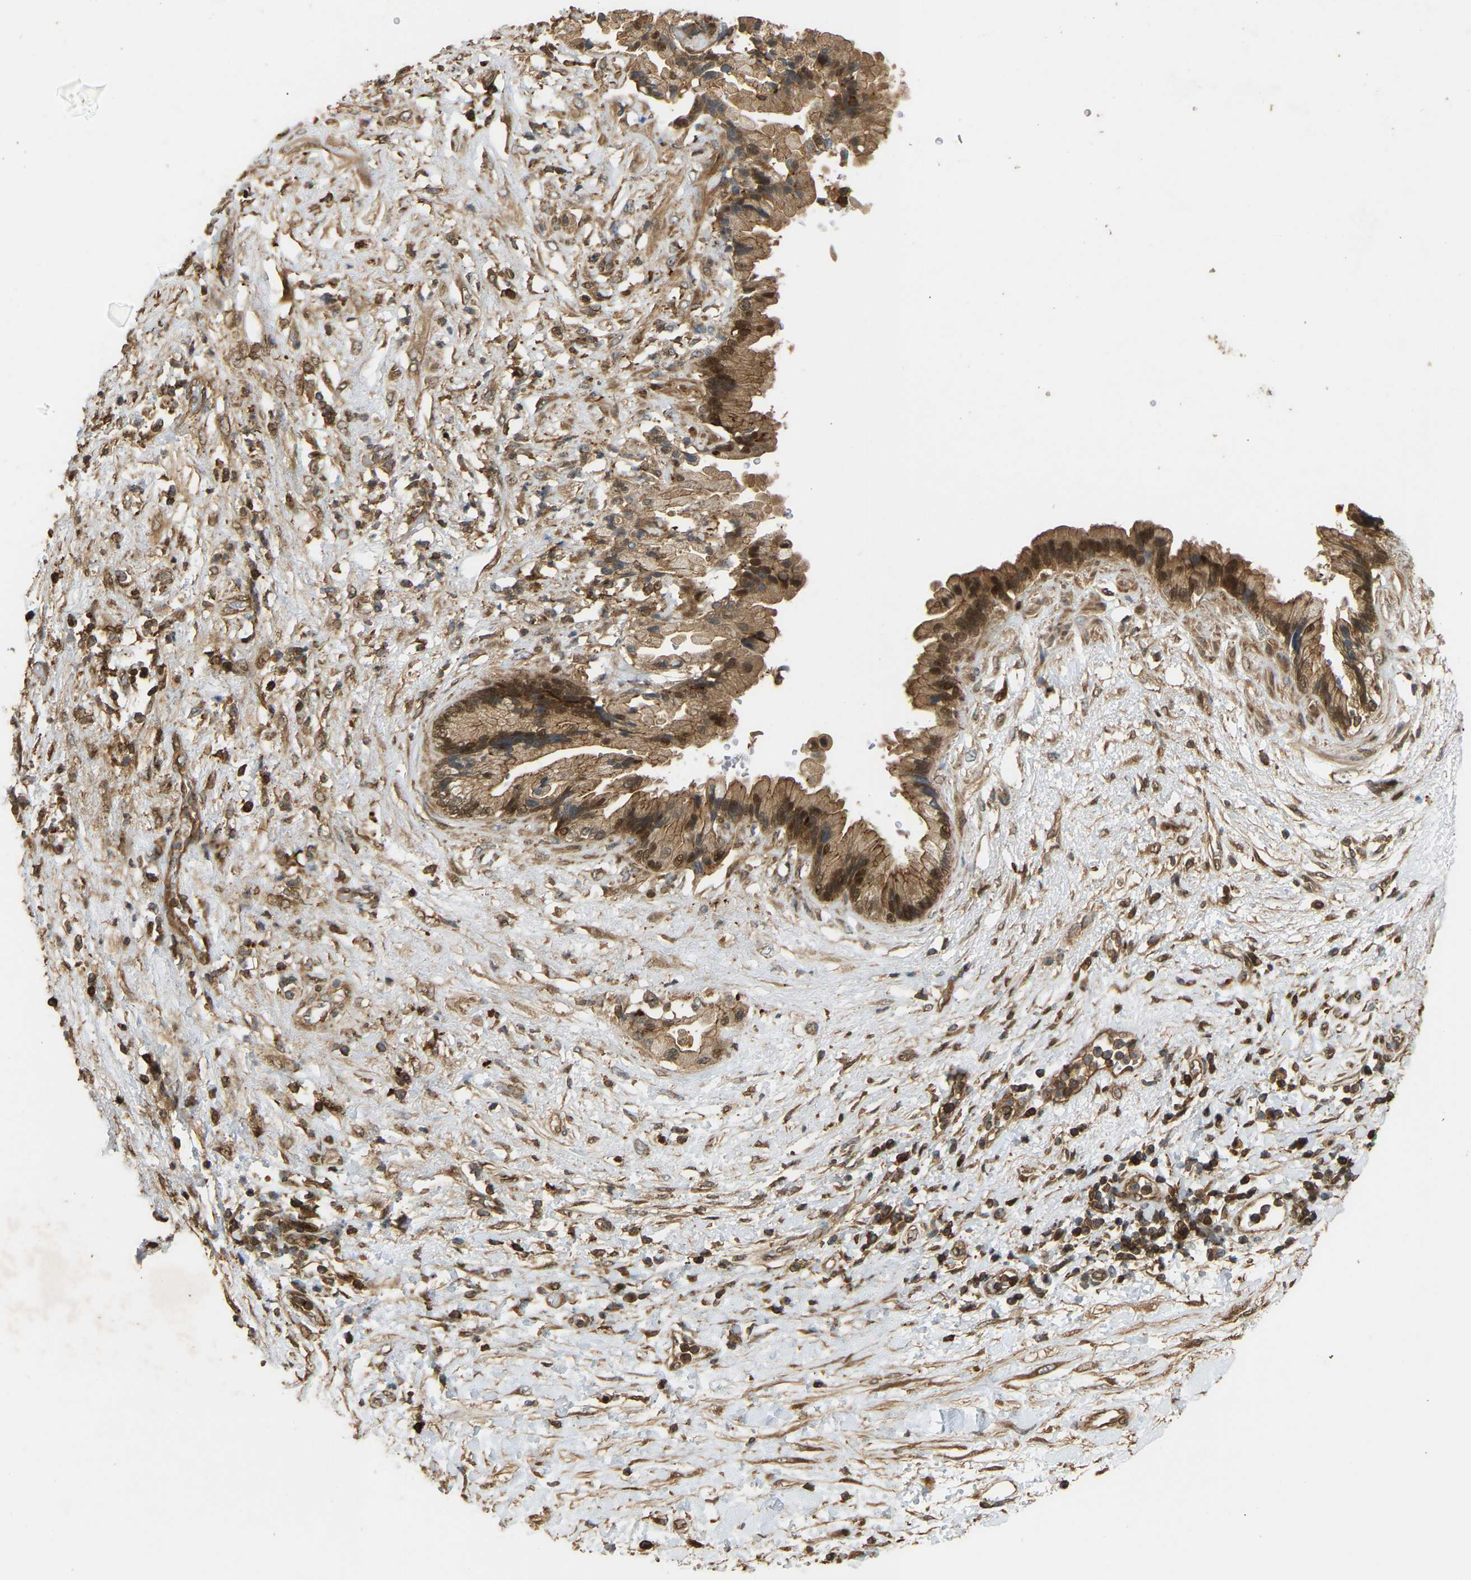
{"staining": {"intensity": "moderate", "quantity": ">75%", "location": "cytoplasmic/membranous,nuclear"}, "tissue": "pancreatic cancer", "cell_type": "Tumor cells", "image_type": "cancer", "snomed": [{"axis": "morphology", "description": "Adenocarcinoma, NOS"}, {"axis": "topography", "description": "Pancreas"}], "caption": "Tumor cells reveal medium levels of moderate cytoplasmic/membranous and nuclear positivity in approximately >75% of cells in human adenocarcinoma (pancreatic). (brown staining indicates protein expression, while blue staining denotes nuclei).", "gene": "GOPC", "patient": {"sex": "female", "age": 60}}